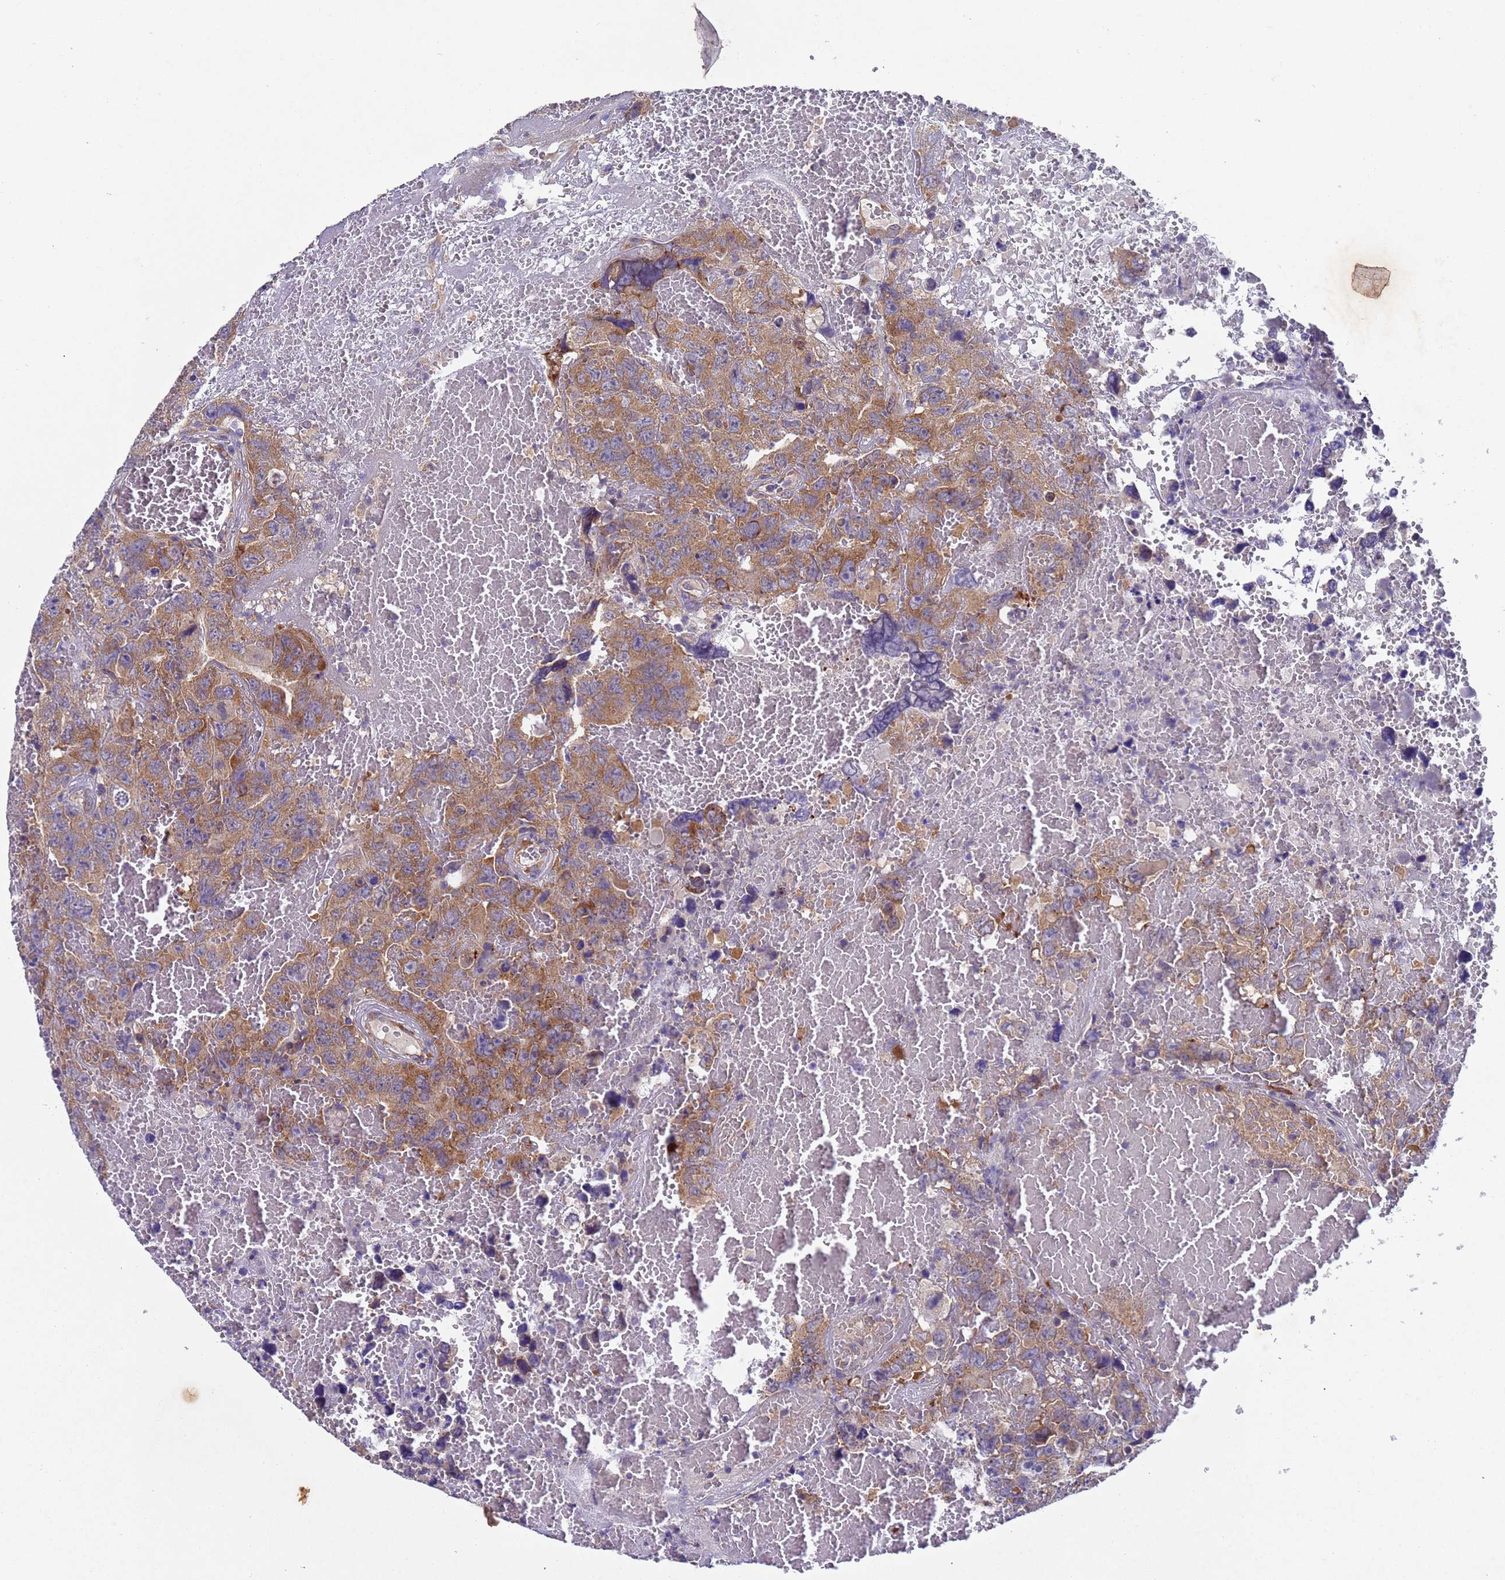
{"staining": {"intensity": "moderate", "quantity": ">75%", "location": "cytoplasmic/membranous"}, "tissue": "testis cancer", "cell_type": "Tumor cells", "image_type": "cancer", "snomed": [{"axis": "morphology", "description": "Carcinoma, Embryonal, NOS"}, {"axis": "topography", "description": "Testis"}], "caption": "Protein staining exhibits moderate cytoplasmic/membranous staining in about >75% of tumor cells in testis embryonal carcinoma.", "gene": "DCAF12L2", "patient": {"sex": "male", "age": 45}}